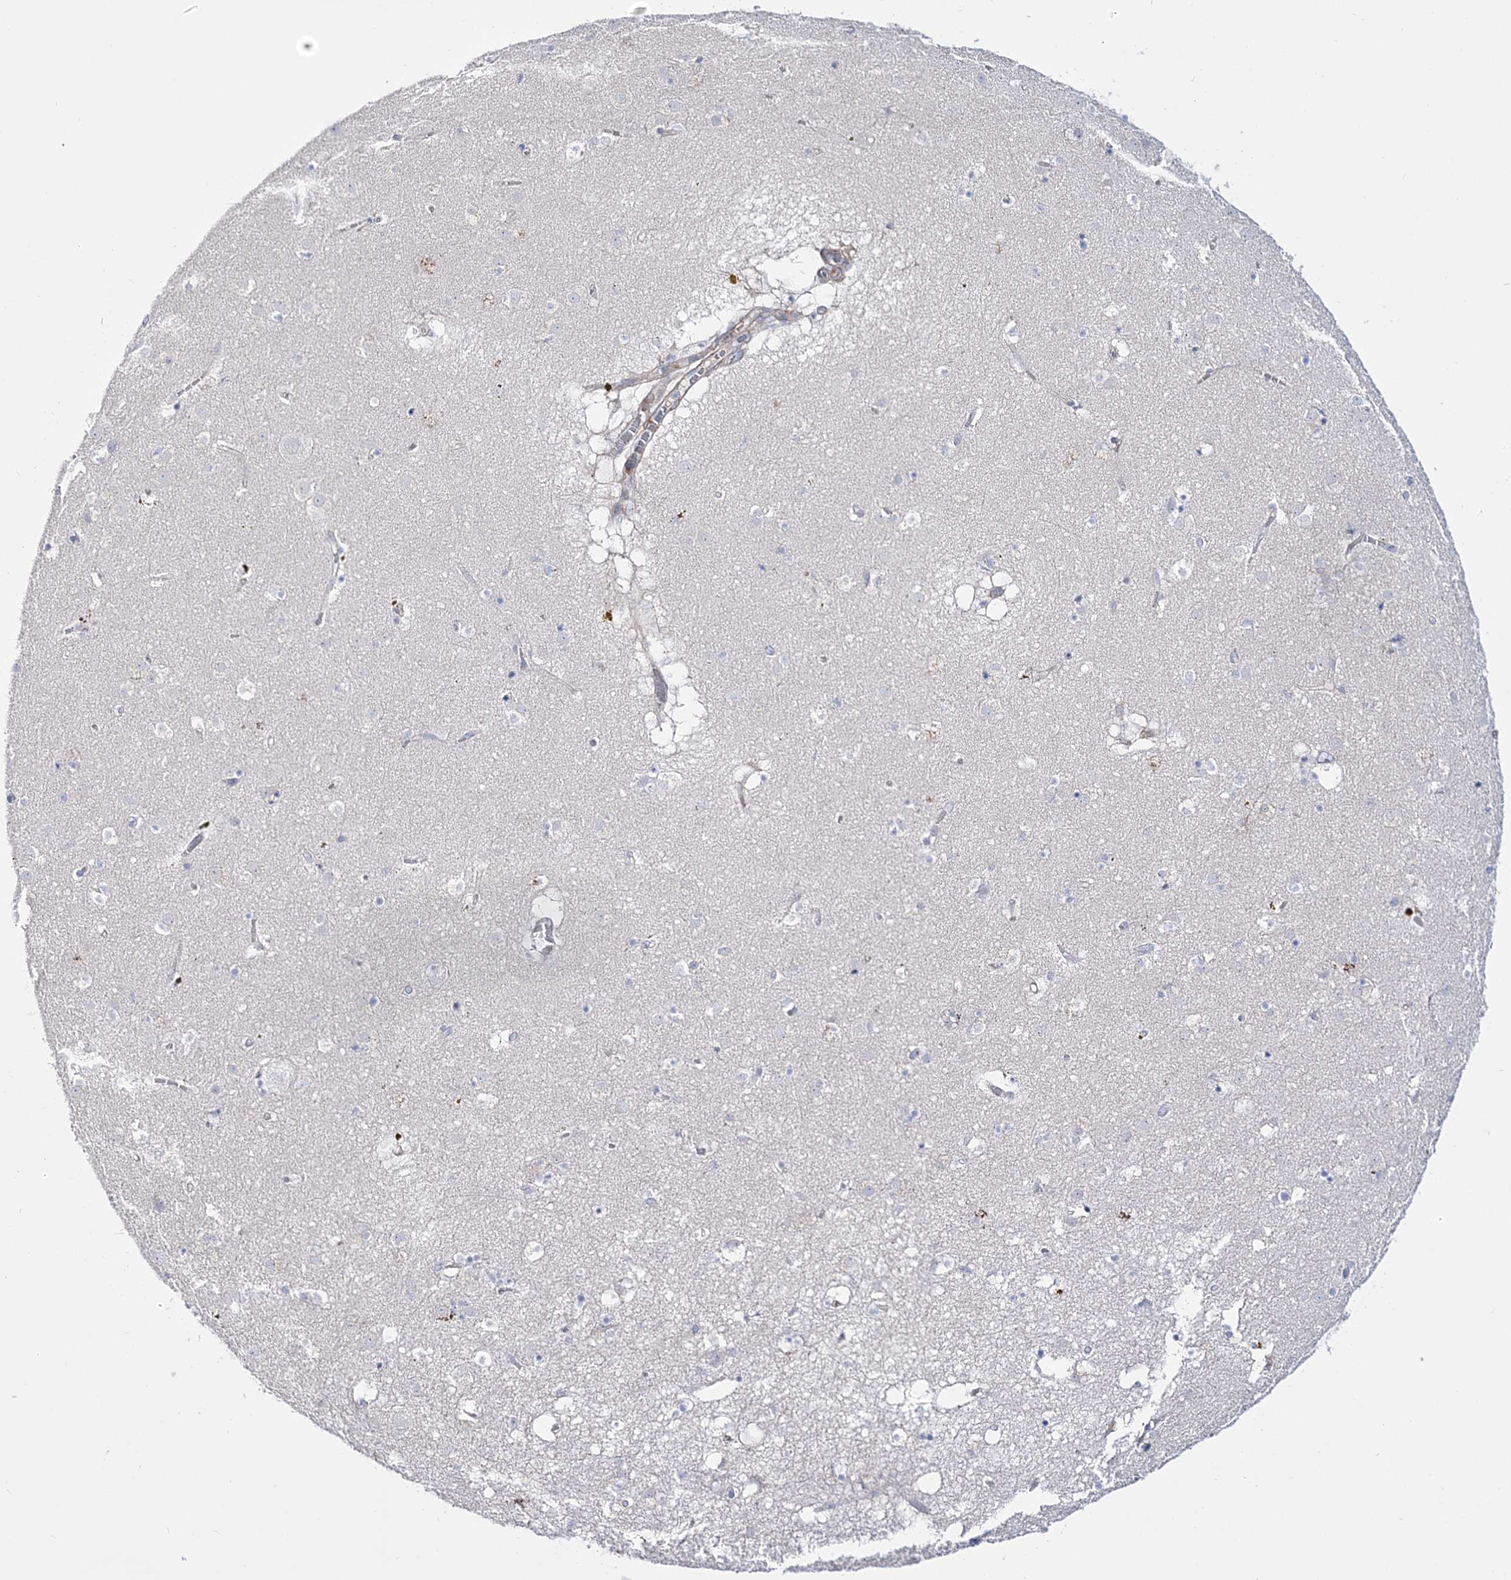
{"staining": {"intensity": "negative", "quantity": "none", "location": "none"}, "tissue": "caudate", "cell_type": "Glial cells", "image_type": "normal", "snomed": [{"axis": "morphology", "description": "Normal tissue, NOS"}, {"axis": "topography", "description": "Lateral ventricle wall"}], "caption": "DAB (3,3'-diaminobenzidine) immunohistochemical staining of normal caudate exhibits no significant expression in glial cells. Brightfield microscopy of IHC stained with DAB (3,3'-diaminobenzidine) (brown) and hematoxylin (blue), captured at high magnification.", "gene": "ANO1", "patient": {"sex": "male", "age": 70}}